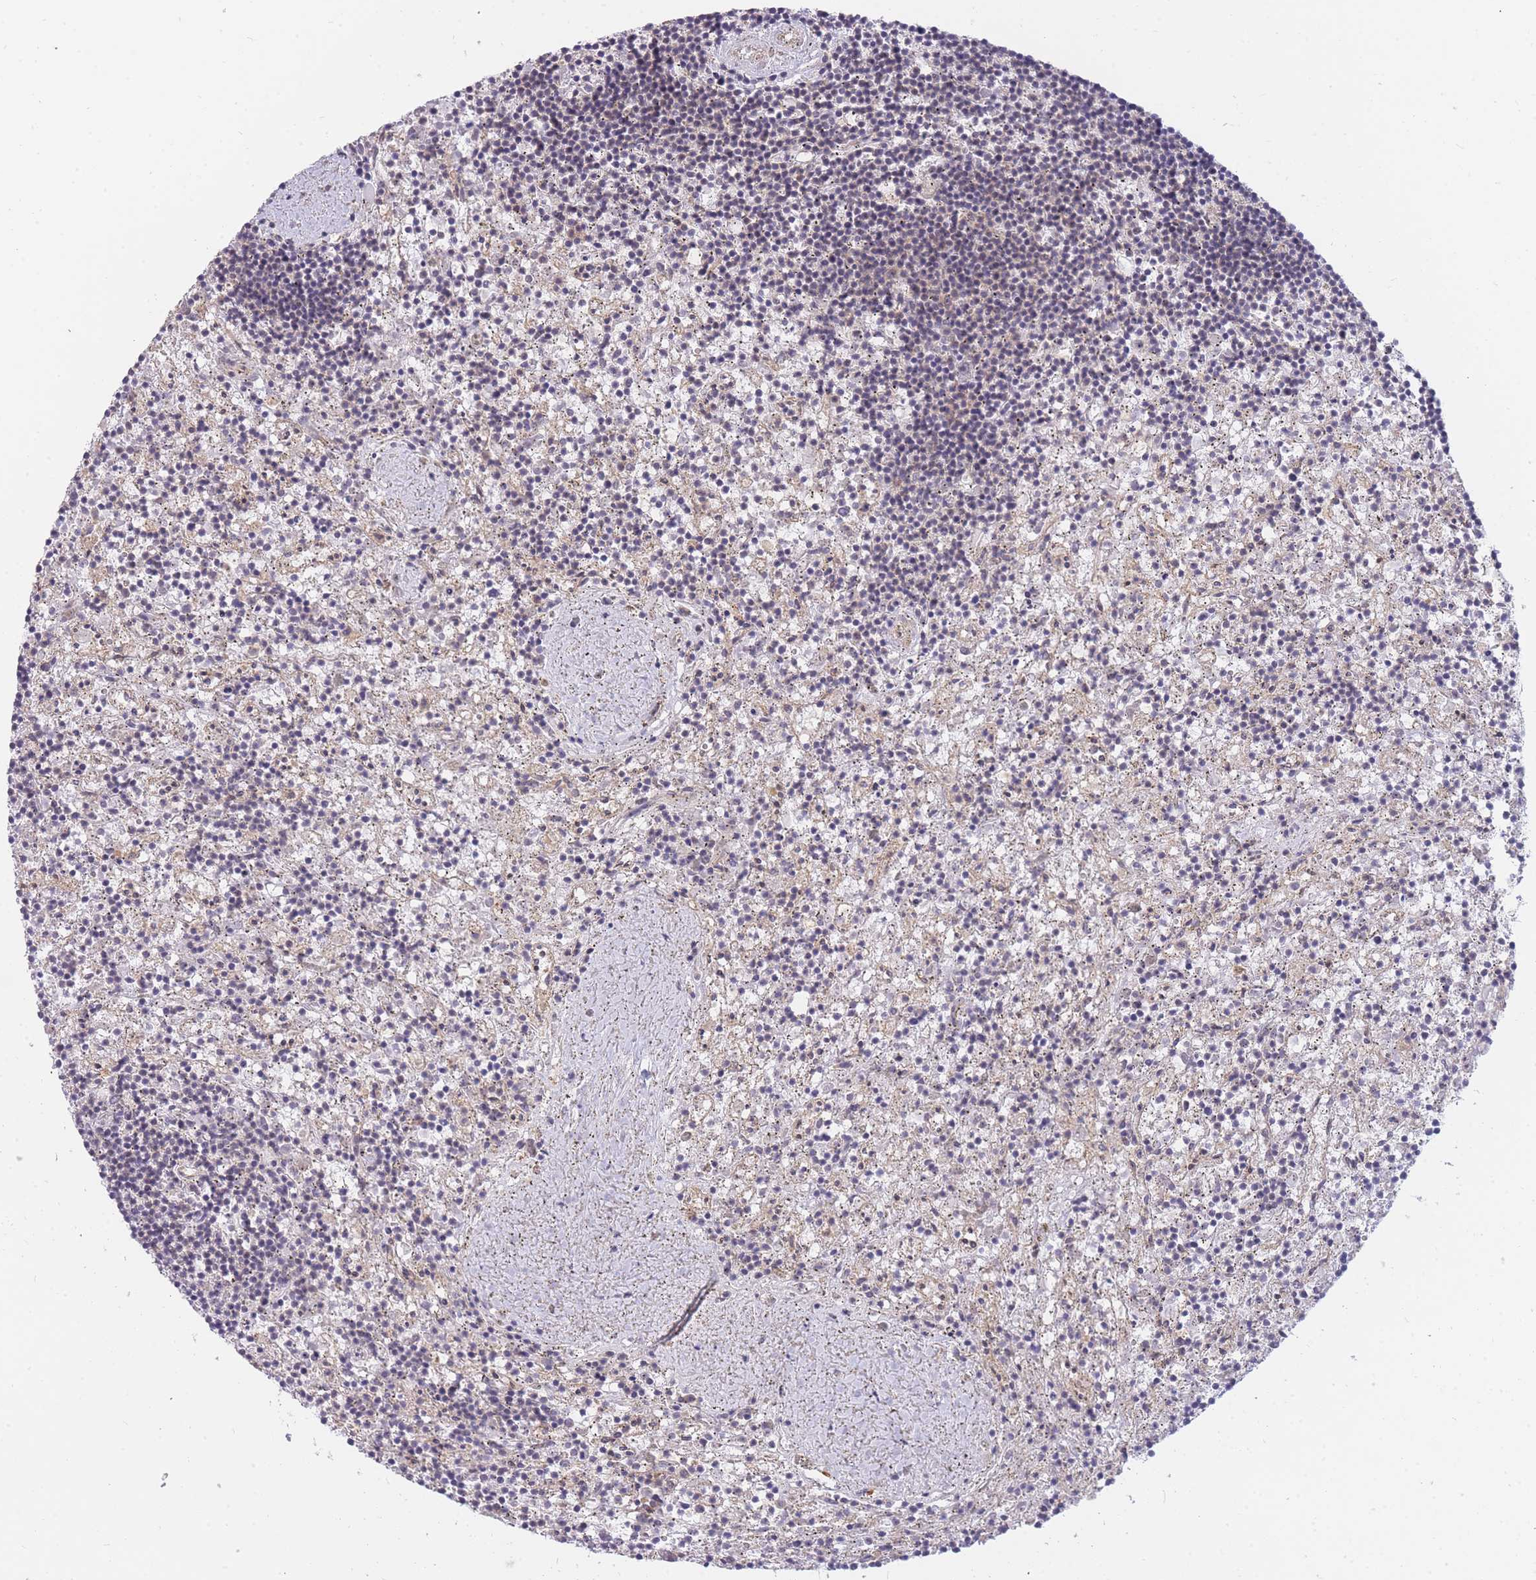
{"staining": {"intensity": "negative", "quantity": "none", "location": "none"}, "tissue": "lymphoma", "cell_type": "Tumor cells", "image_type": "cancer", "snomed": [{"axis": "morphology", "description": "Malignant lymphoma, non-Hodgkin's type, Low grade"}, {"axis": "topography", "description": "Spleen"}], "caption": "Immunohistochemistry micrograph of neoplastic tissue: human malignant lymphoma, non-Hodgkin's type (low-grade) stained with DAB reveals no significant protein positivity in tumor cells. (DAB immunohistochemistry (IHC), high magnification).", "gene": "SMC6", "patient": {"sex": "male", "age": 76}}